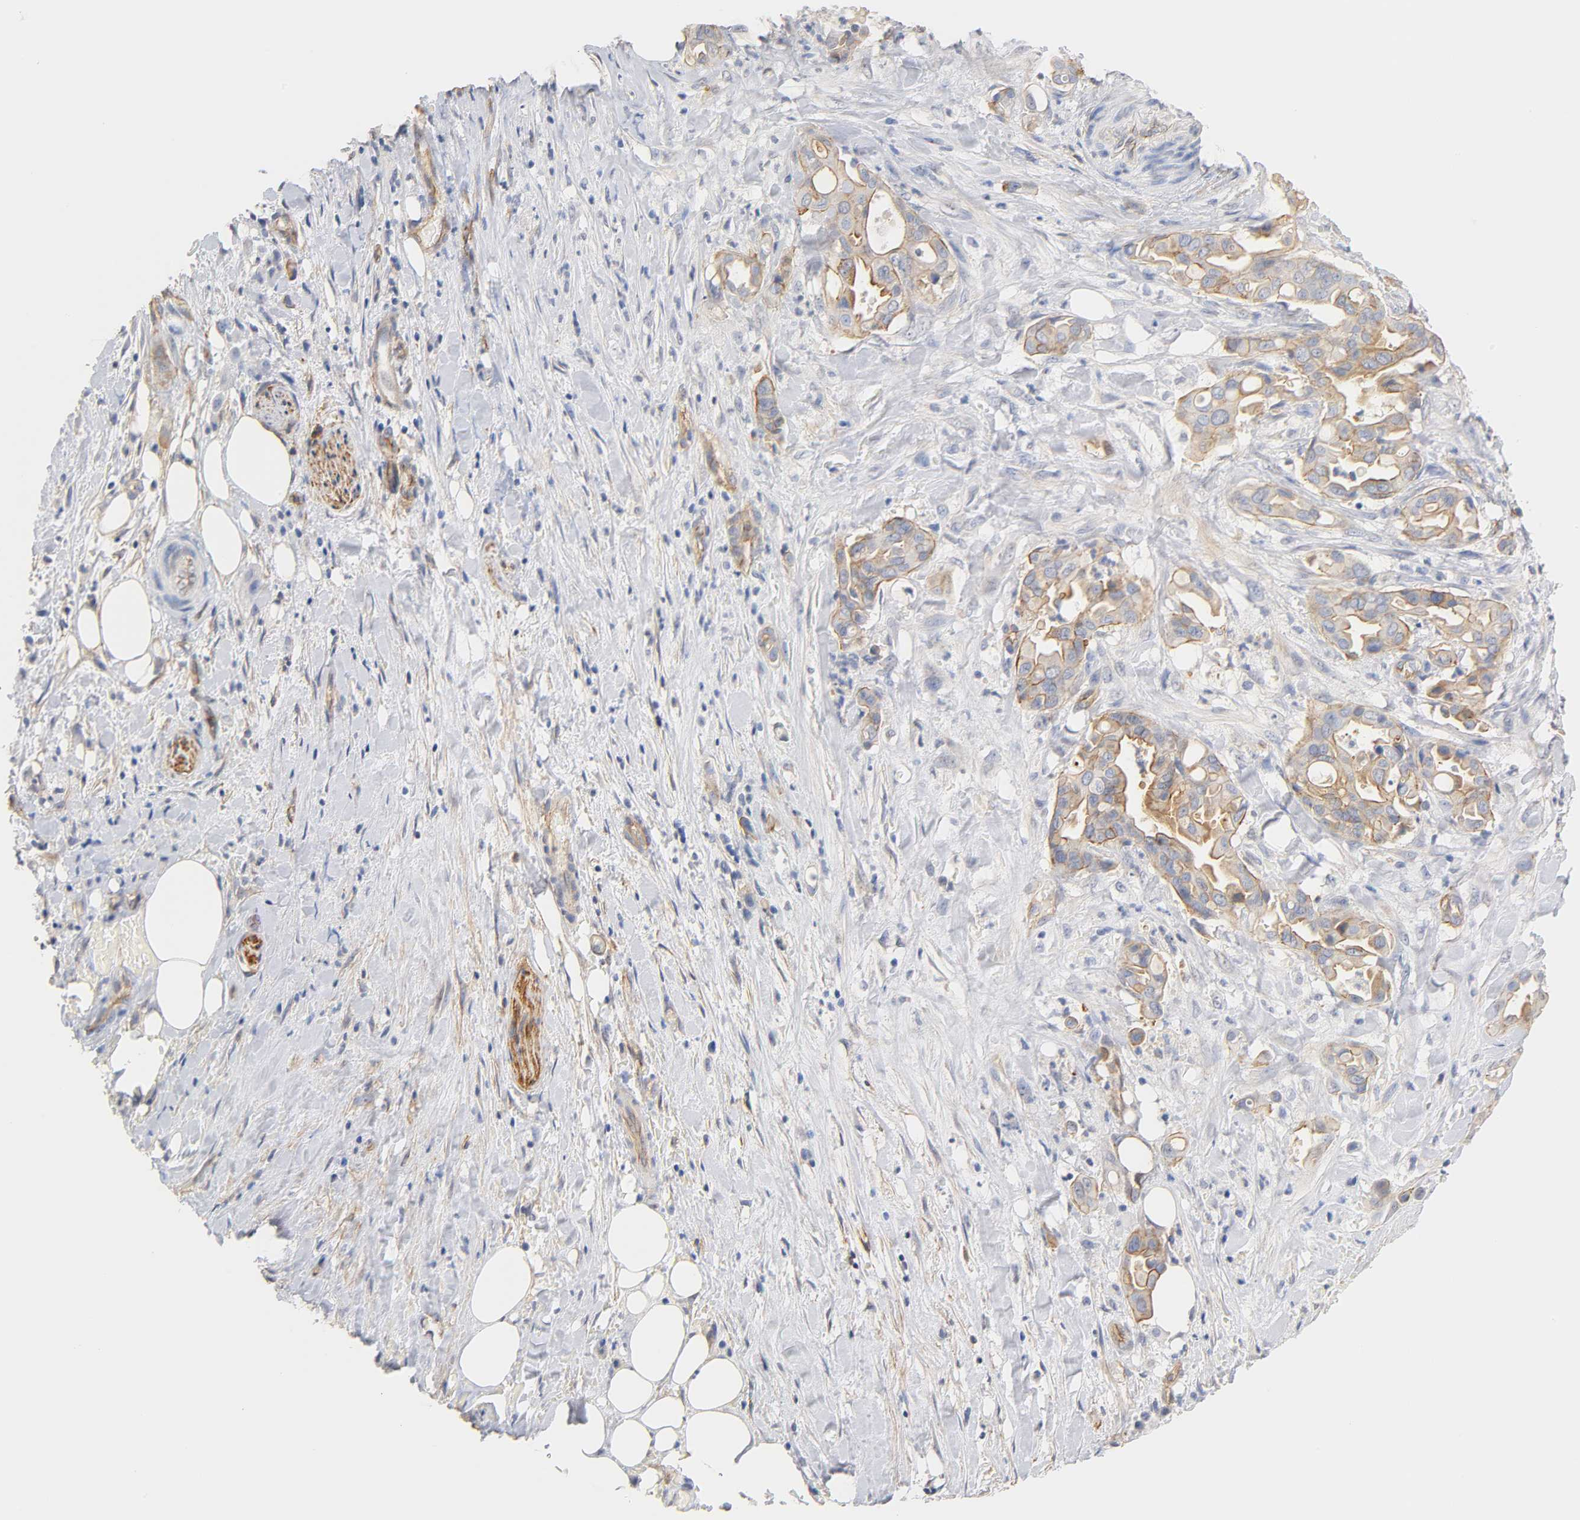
{"staining": {"intensity": "moderate", "quantity": ">75%", "location": "cytoplasmic/membranous"}, "tissue": "liver cancer", "cell_type": "Tumor cells", "image_type": "cancer", "snomed": [{"axis": "morphology", "description": "Cholangiocarcinoma"}, {"axis": "topography", "description": "Liver"}], "caption": "Liver cancer (cholangiocarcinoma) stained with a protein marker shows moderate staining in tumor cells.", "gene": "SPTAN1", "patient": {"sex": "female", "age": 68}}